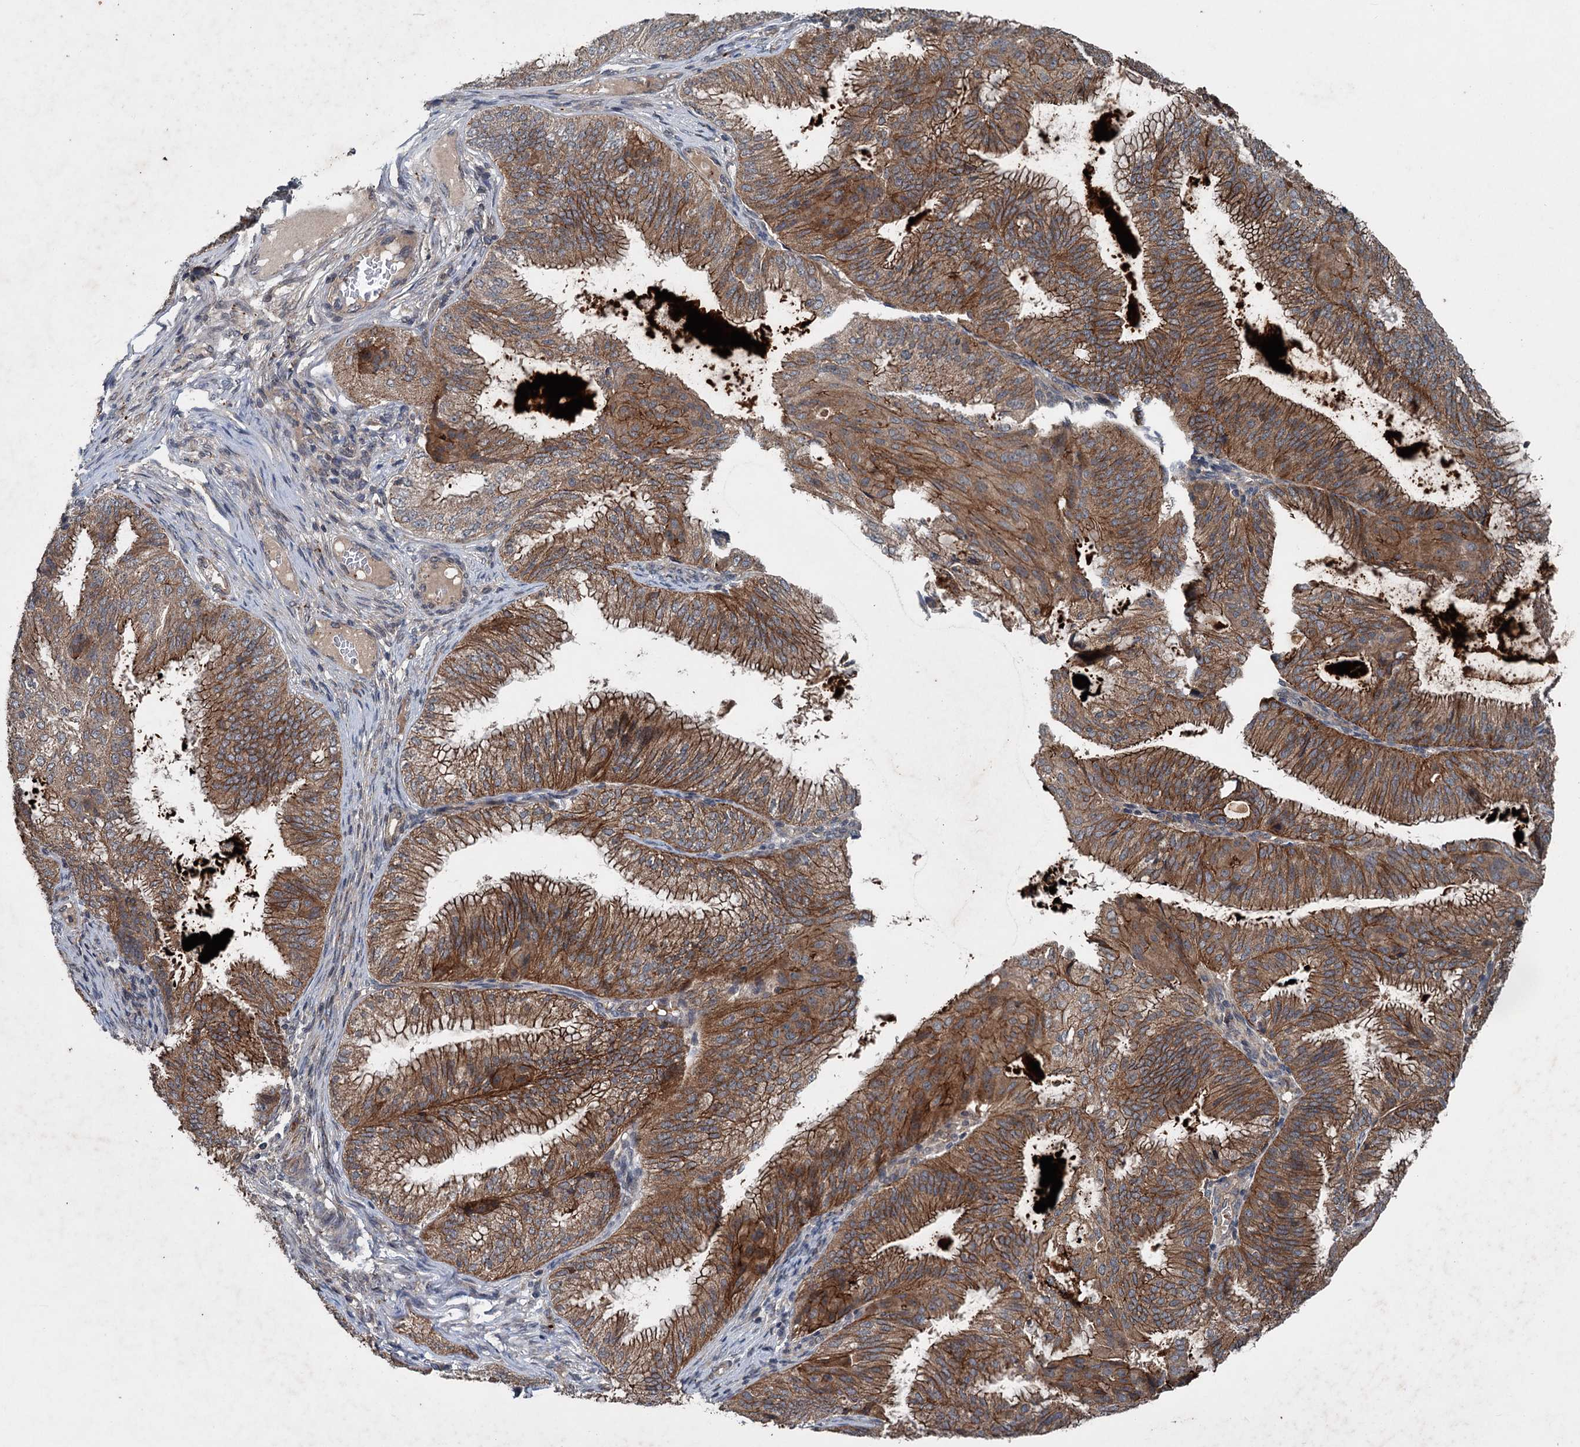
{"staining": {"intensity": "strong", "quantity": "25%-75%", "location": "cytoplasmic/membranous"}, "tissue": "endometrial cancer", "cell_type": "Tumor cells", "image_type": "cancer", "snomed": [{"axis": "morphology", "description": "Adenocarcinoma, NOS"}, {"axis": "topography", "description": "Endometrium"}], "caption": "Human endometrial cancer stained with a protein marker shows strong staining in tumor cells.", "gene": "N4BP2L2", "patient": {"sex": "female", "age": 49}}